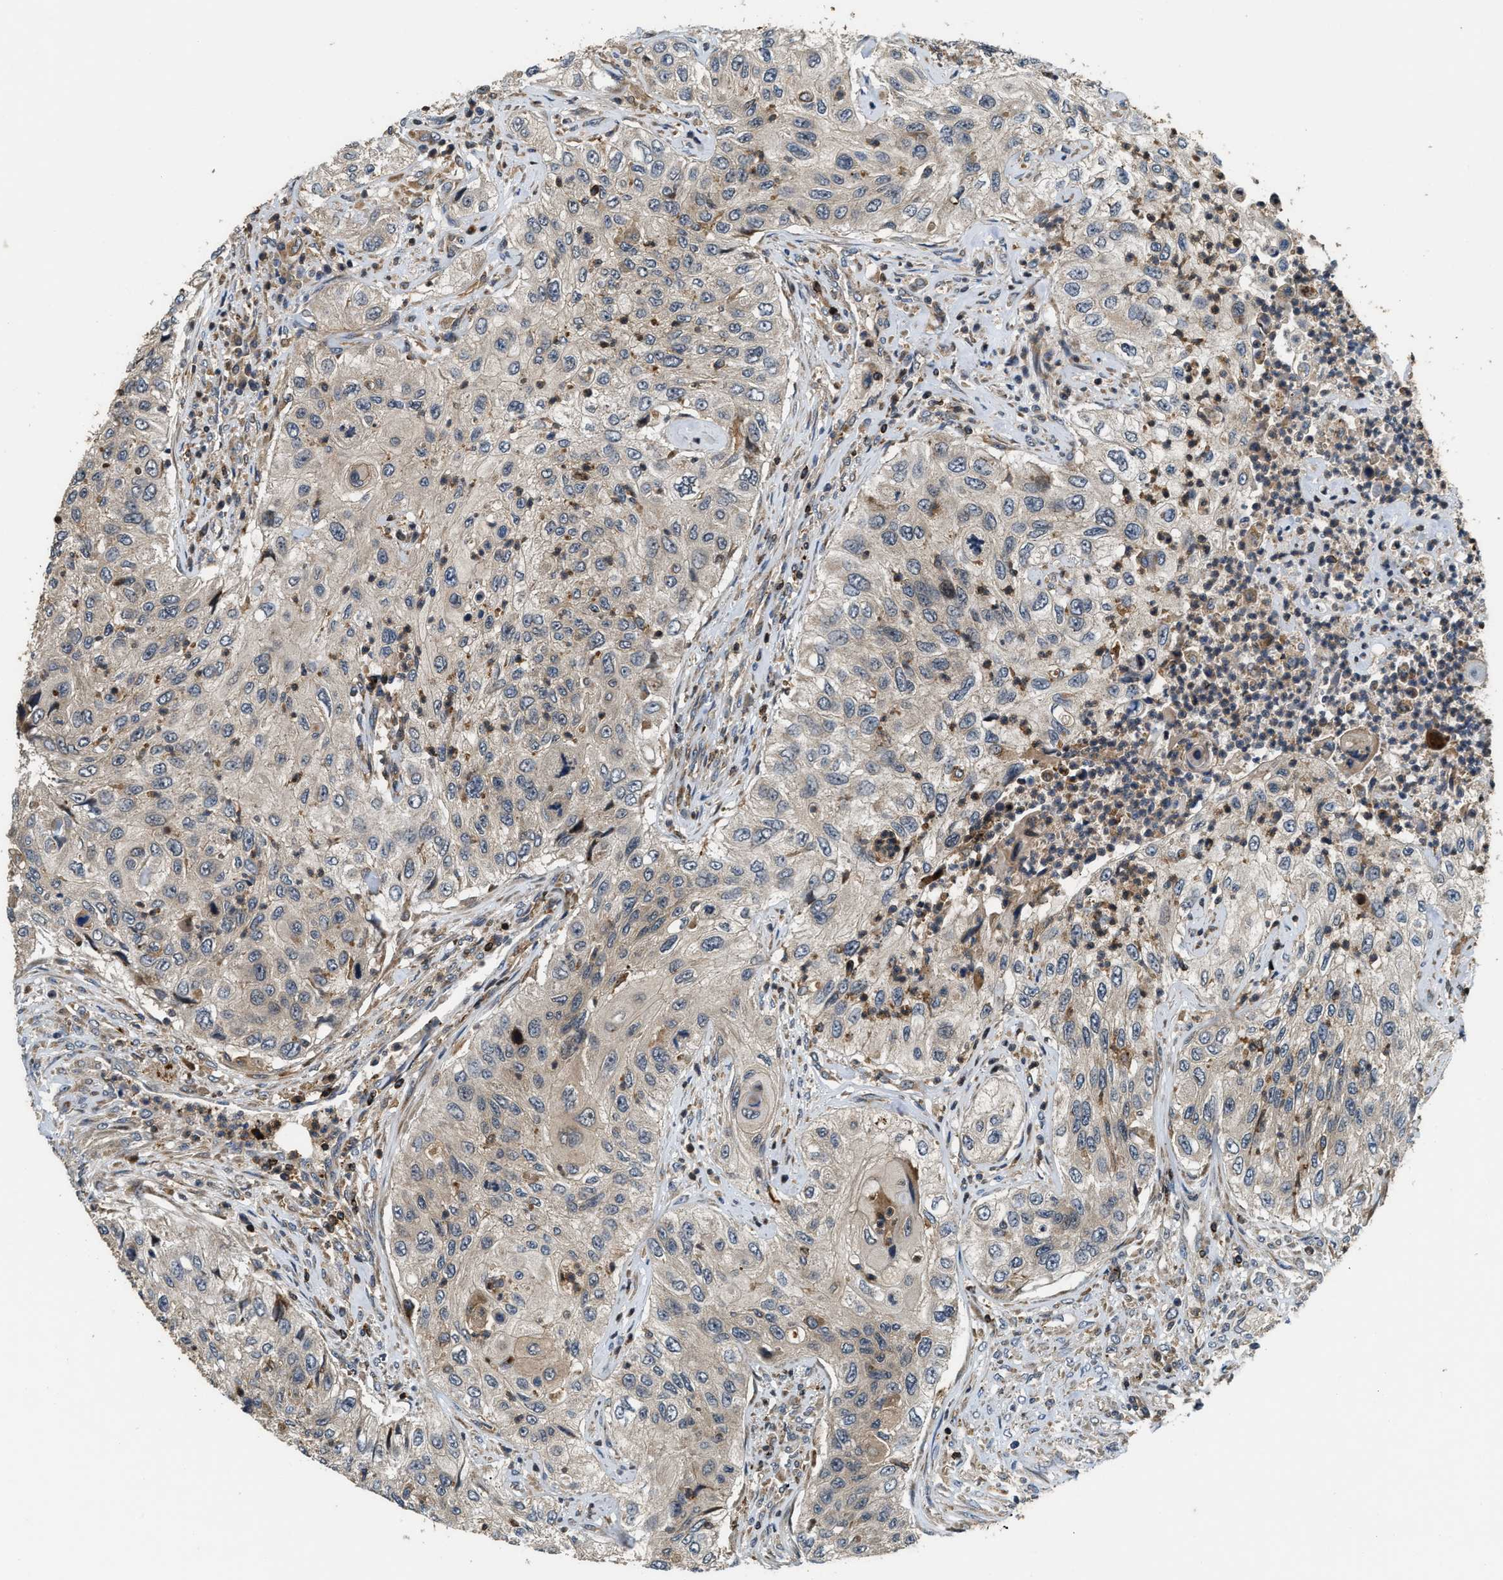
{"staining": {"intensity": "weak", "quantity": "<25%", "location": "cytoplasmic/membranous"}, "tissue": "urothelial cancer", "cell_type": "Tumor cells", "image_type": "cancer", "snomed": [{"axis": "morphology", "description": "Urothelial carcinoma, High grade"}, {"axis": "topography", "description": "Urinary bladder"}], "caption": "Tumor cells are negative for brown protein staining in urothelial cancer.", "gene": "SNX5", "patient": {"sex": "female", "age": 60}}